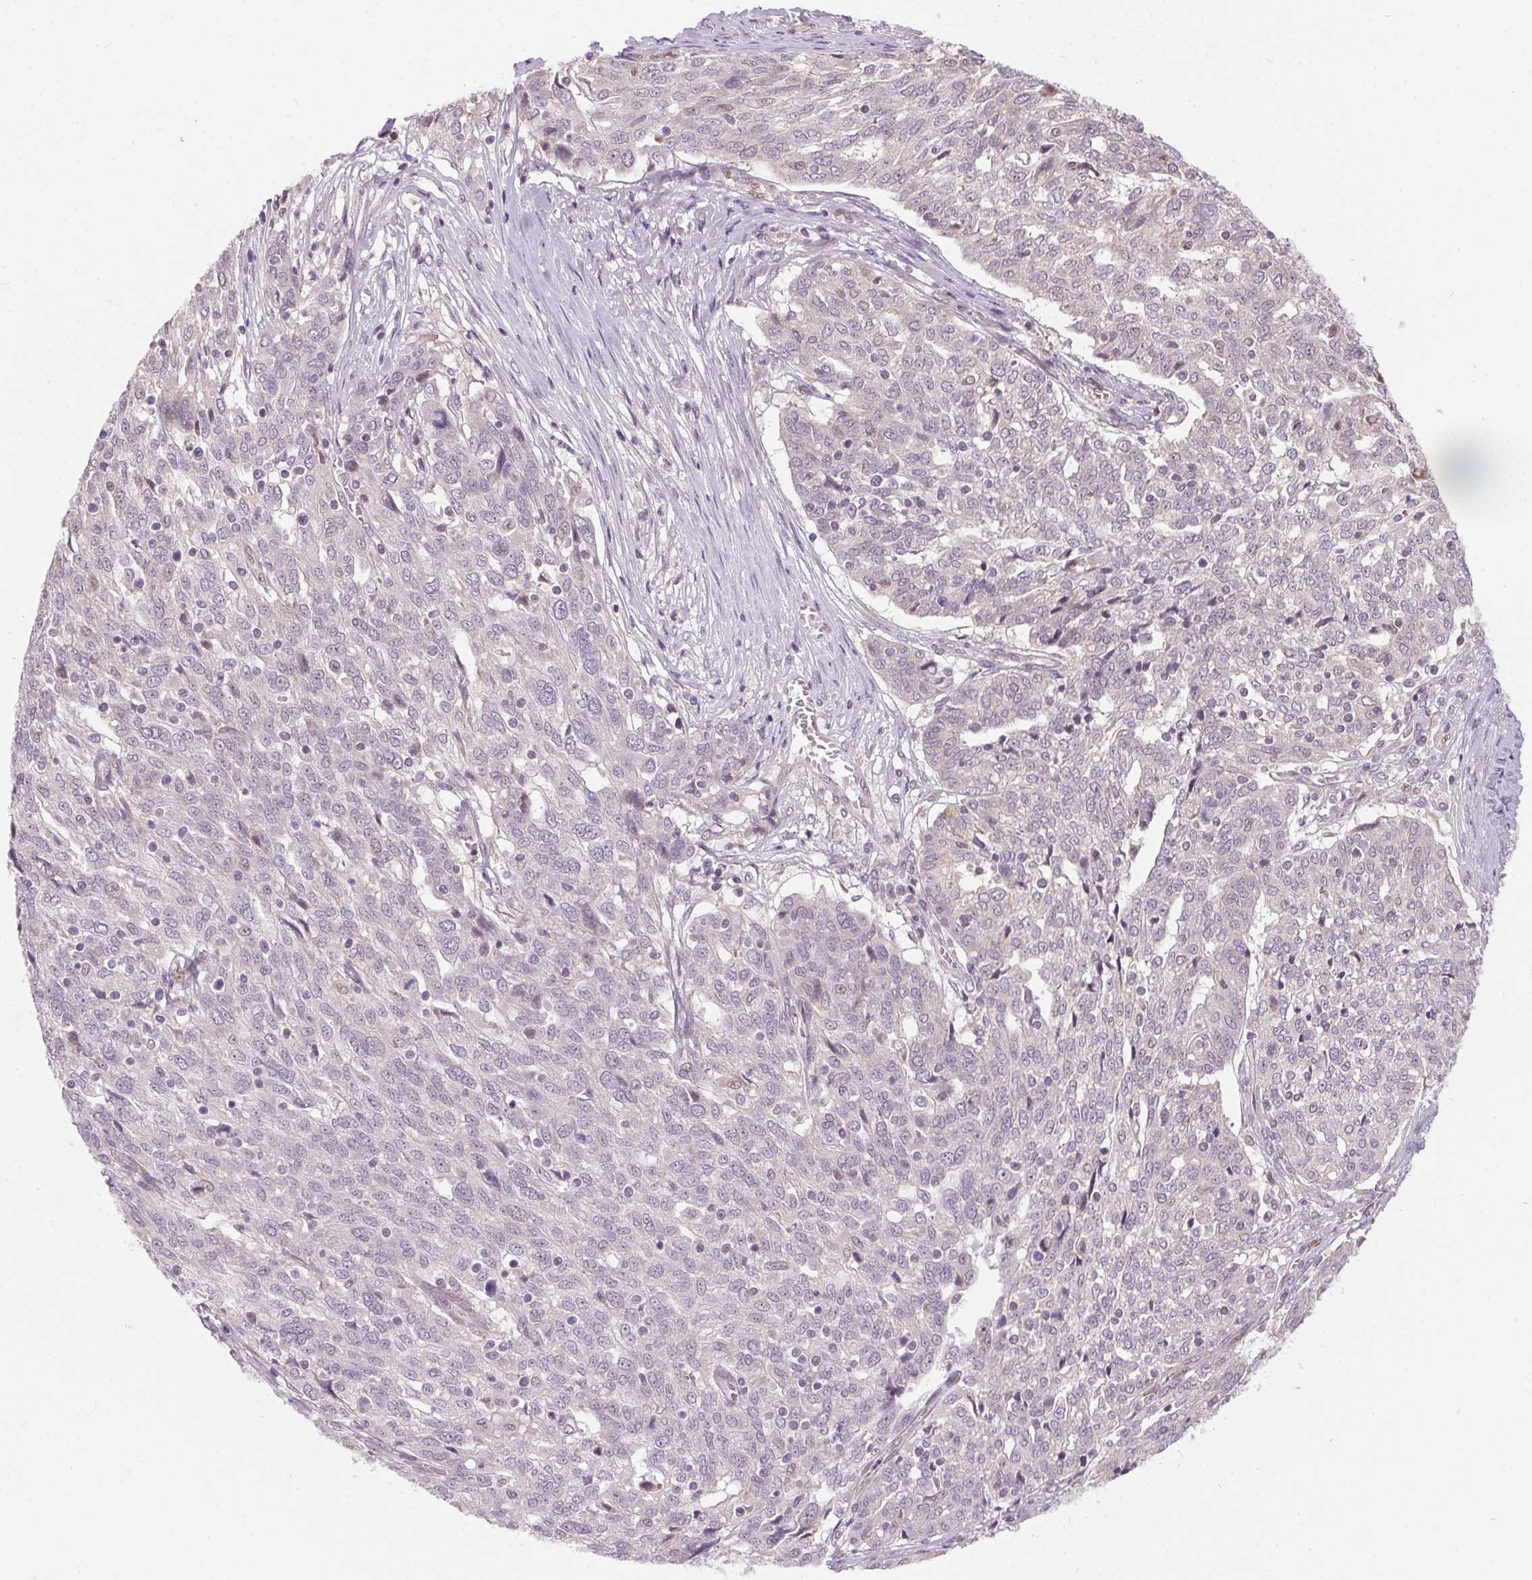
{"staining": {"intensity": "negative", "quantity": "none", "location": "none"}, "tissue": "ovarian cancer", "cell_type": "Tumor cells", "image_type": "cancer", "snomed": [{"axis": "morphology", "description": "Cystadenocarcinoma, serous, NOS"}, {"axis": "topography", "description": "Ovary"}], "caption": "An image of human ovarian cancer is negative for staining in tumor cells.", "gene": "SC5D", "patient": {"sex": "female", "age": 67}}